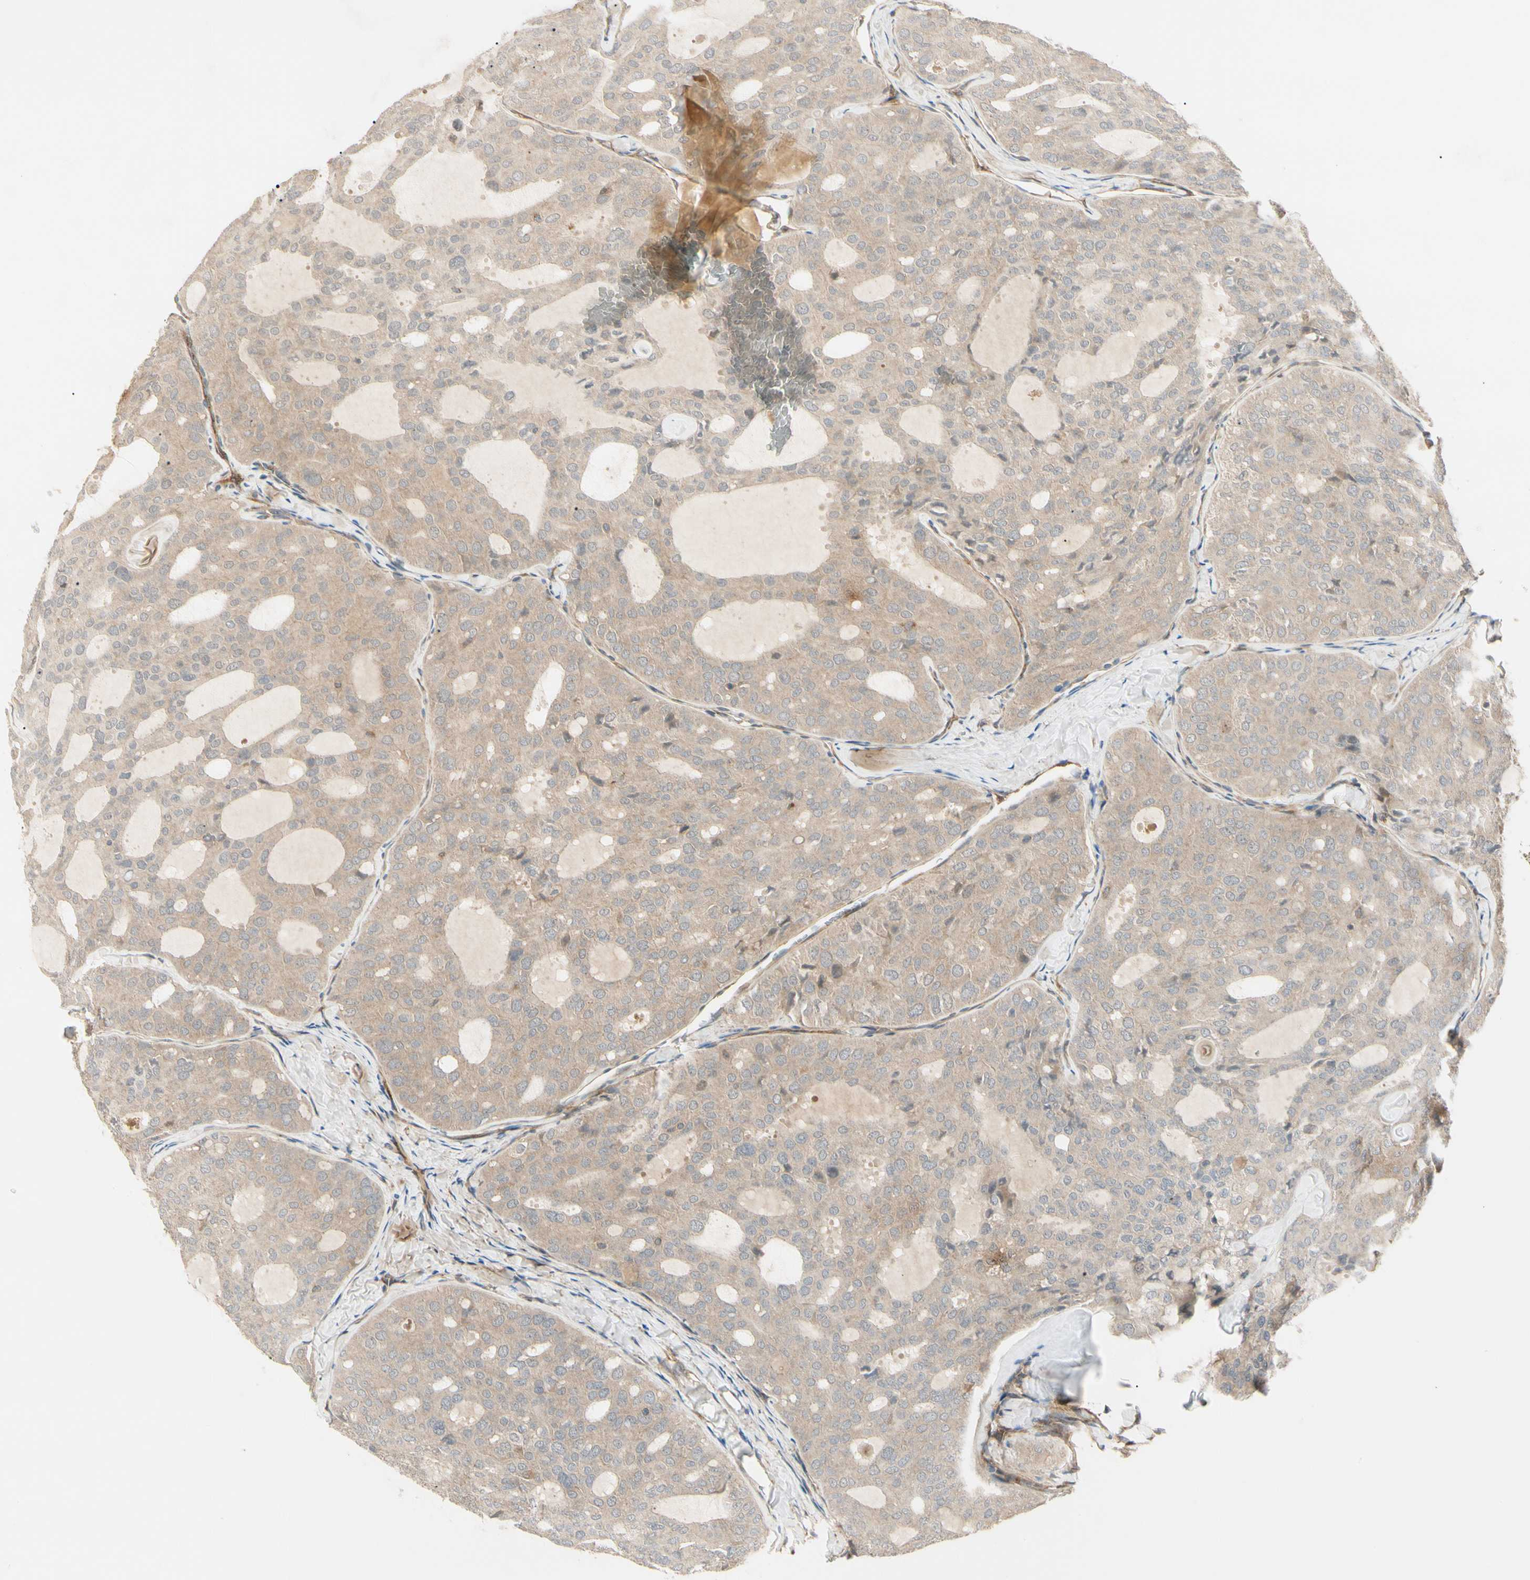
{"staining": {"intensity": "moderate", "quantity": ">75%", "location": "cytoplasmic/membranous"}, "tissue": "thyroid cancer", "cell_type": "Tumor cells", "image_type": "cancer", "snomed": [{"axis": "morphology", "description": "Follicular adenoma carcinoma, NOS"}, {"axis": "topography", "description": "Thyroid gland"}], "caption": "Thyroid follicular adenoma carcinoma tissue displays moderate cytoplasmic/membranous positivity in about >75% of tumor cells, visualized by immunohistochemistry.", "gene": "F2R", "patient": {"sex": "male", "age": 75}}